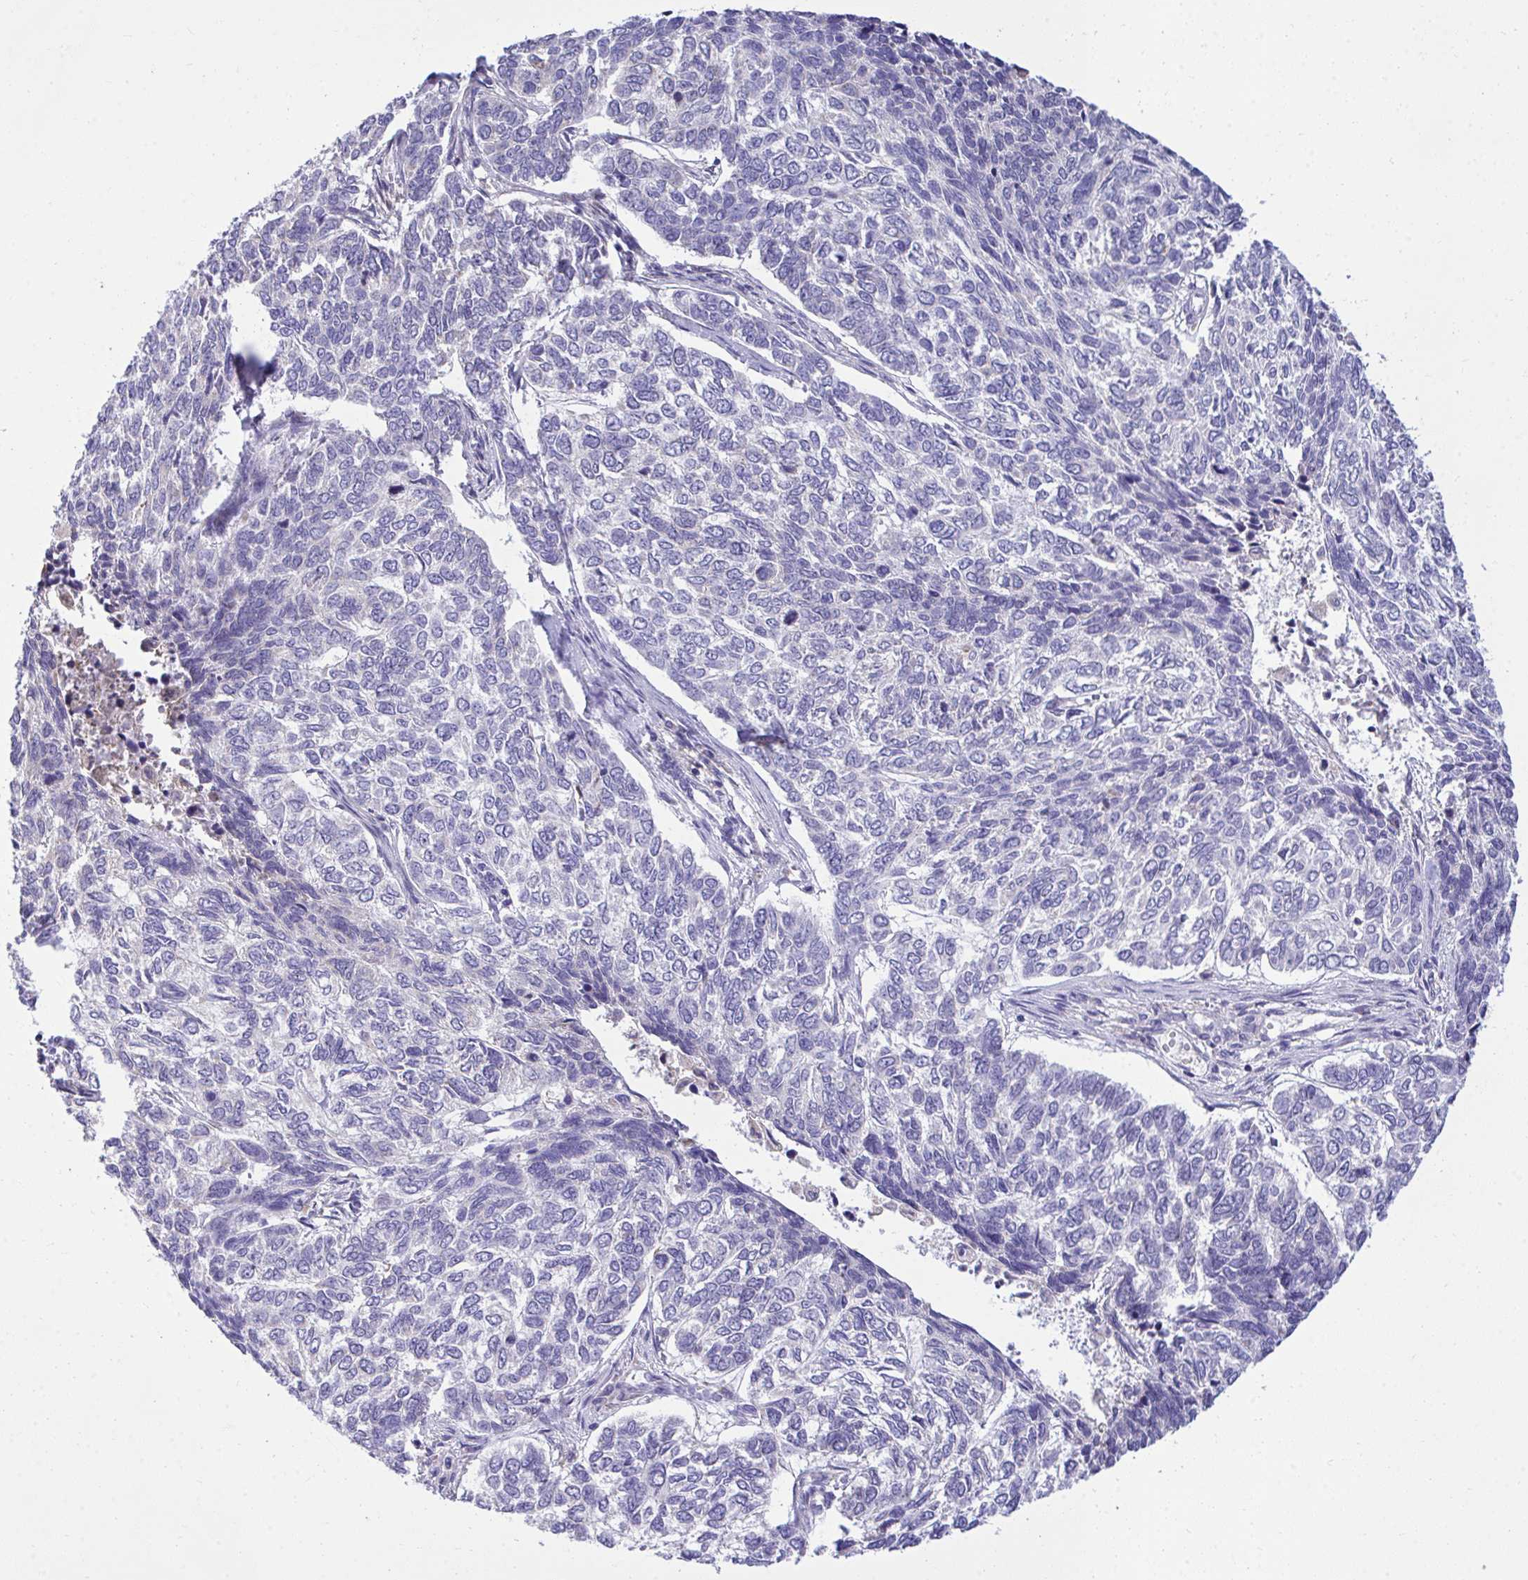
{"staining": {"intensity": "negative", "quantity": "none", "location": "none"}, "tissue": "skin cancer", "cell_type": "Tumor cells", "image_type": "cancer", "snomed": [{"axis": "morphology", "description": "Basal cell carcinoma"}, {"axis": "topography", "description": "Skin"}], "caption": "Tumor cells are negative for brown protein staining in skin cancer (basal cell carcinoma).", "gene": "PIGK", "patient": {"sex": "female", "age": 65}}